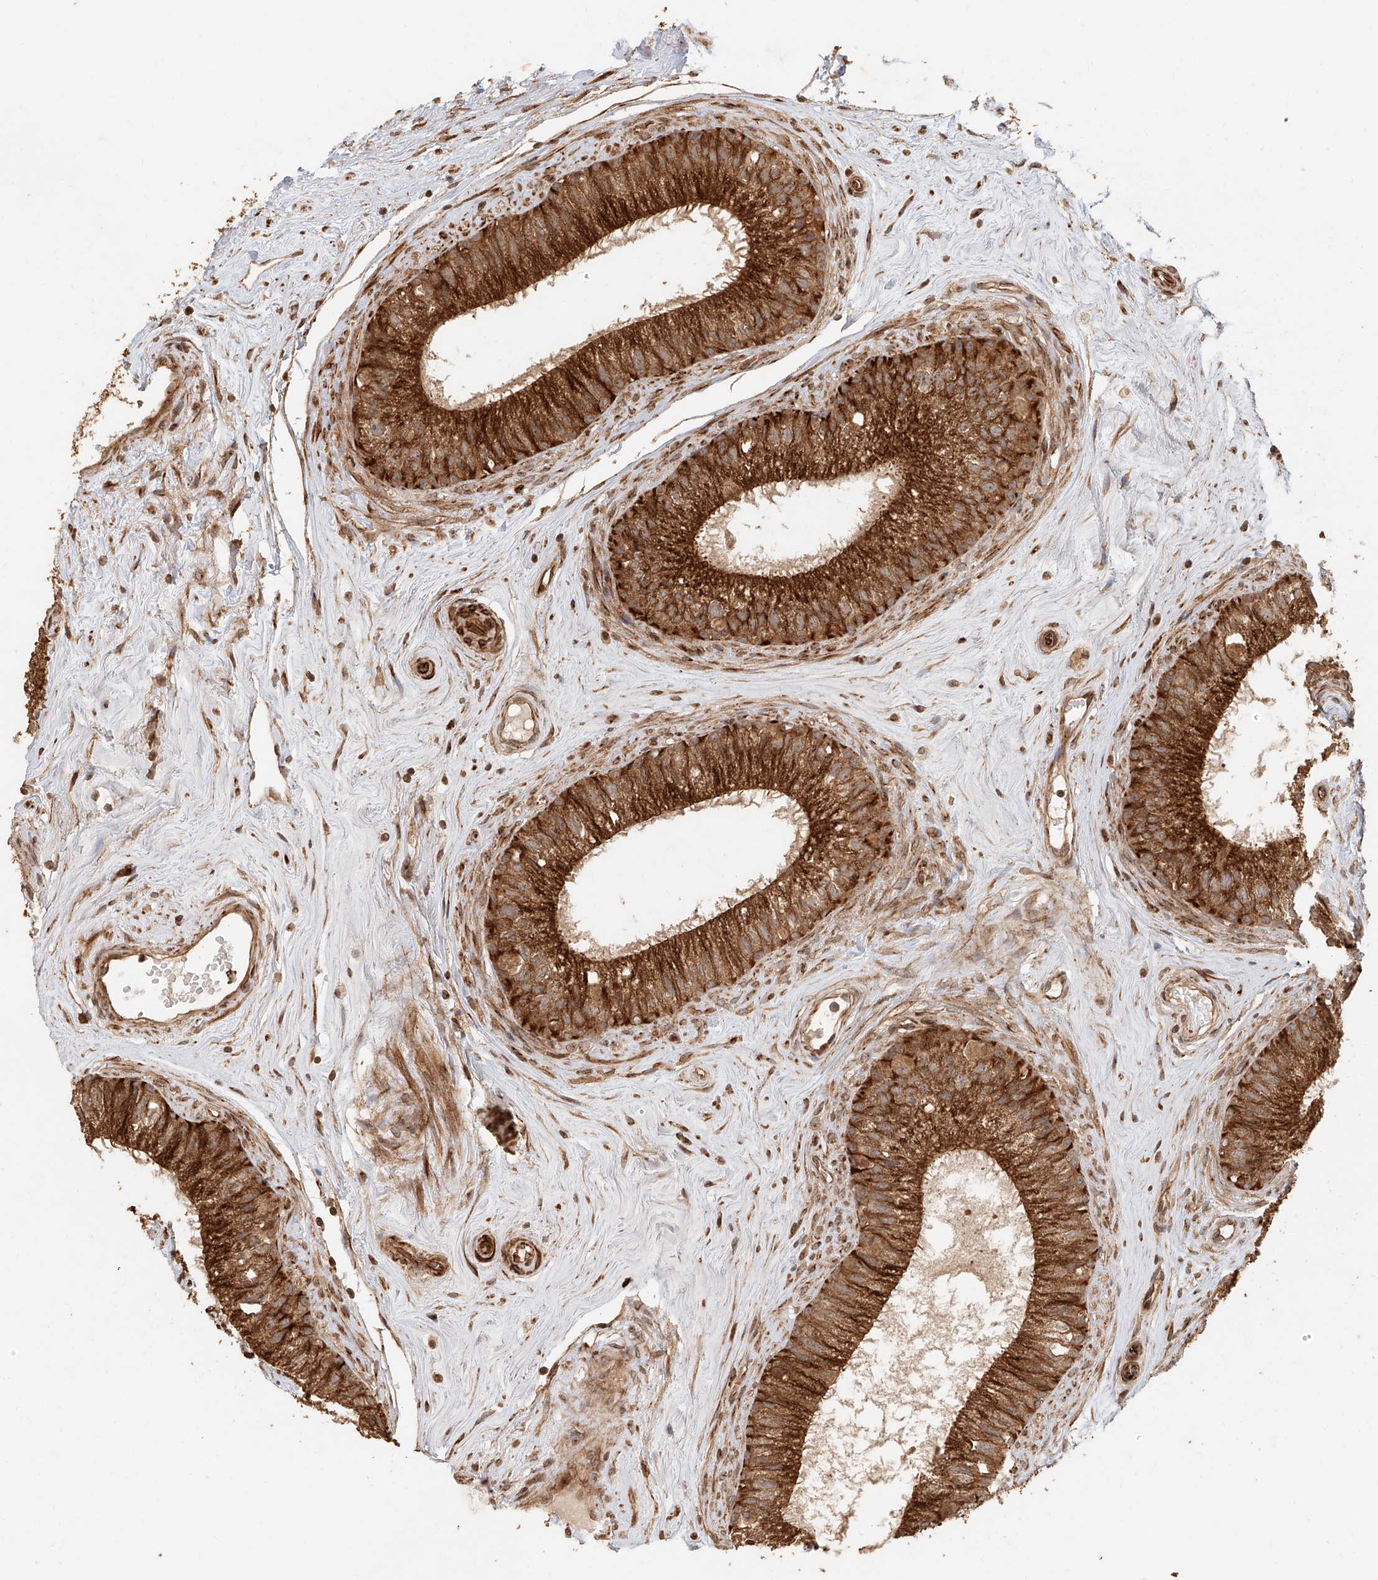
{"staining": {"intensity": "strong", "quantity": ">75%", "location": "cytoplasmic/membranous"}, "tissue": "epididymis", "cell_type": "Glandular cells", "image_type": "normal", "snomed": [{"axis": "morphology", "description": "Normal tissue, NOS"}, {"axis": "topography", "description": "Epididymis"}], "caption": "A high-resolution histopathology image shows immunohistochemistry (IHC) staining of unremarkable epididymis, which shows strong cytoplasmic/membranous expression in about >75% of glandular cells.", "gene": "NAP1L1", "patient": {"sex": "male", "age": 71}}